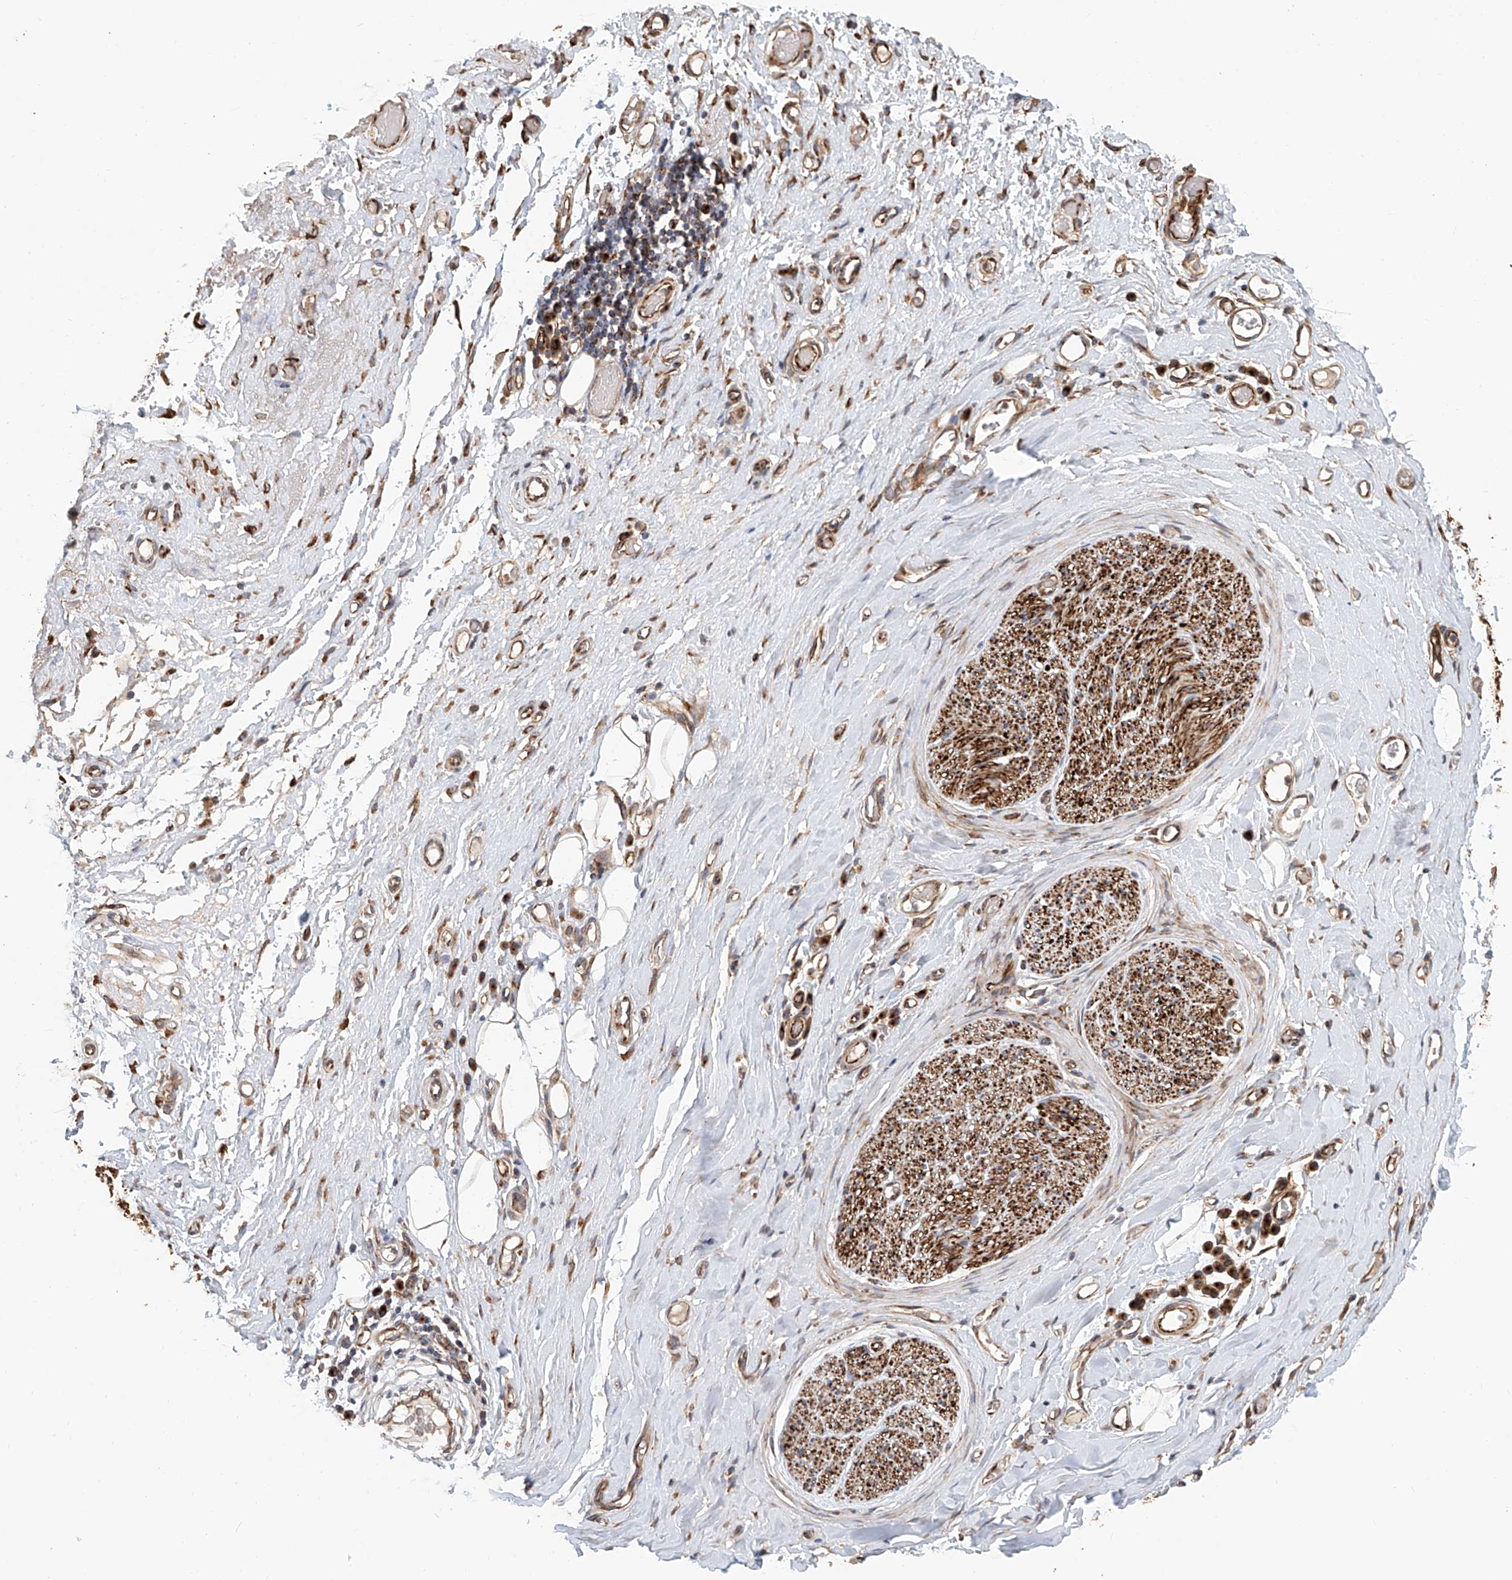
{"staining": {"intensity": "weak", "quantity": "25%-75%", "location": "cytoplasmic/membranous"}, "tissue": "adipose tissue", "cell_type": "Adipocytes", "image_type": "normal", "snomed": [{"axis": "morphology", "description": "Normal tissue, NOS"}, {"axis": "morphology", "description": "Adenocarcinoma, NOS"}, {"axis": "topography", "description": "Esophagus"}, {"axis": "topography", "description": "Stomach, upper"}, {"axis": "topography", "description": "Peripheral nerve tissue"}], "caption": "Adipose tissue stained with IHC displays weak cytoplasmic/membranous expression in approximately 25%-75% of adipocytes.", "gene": "HGSNAT", "patient": {"sex": "male", "age": 62}}